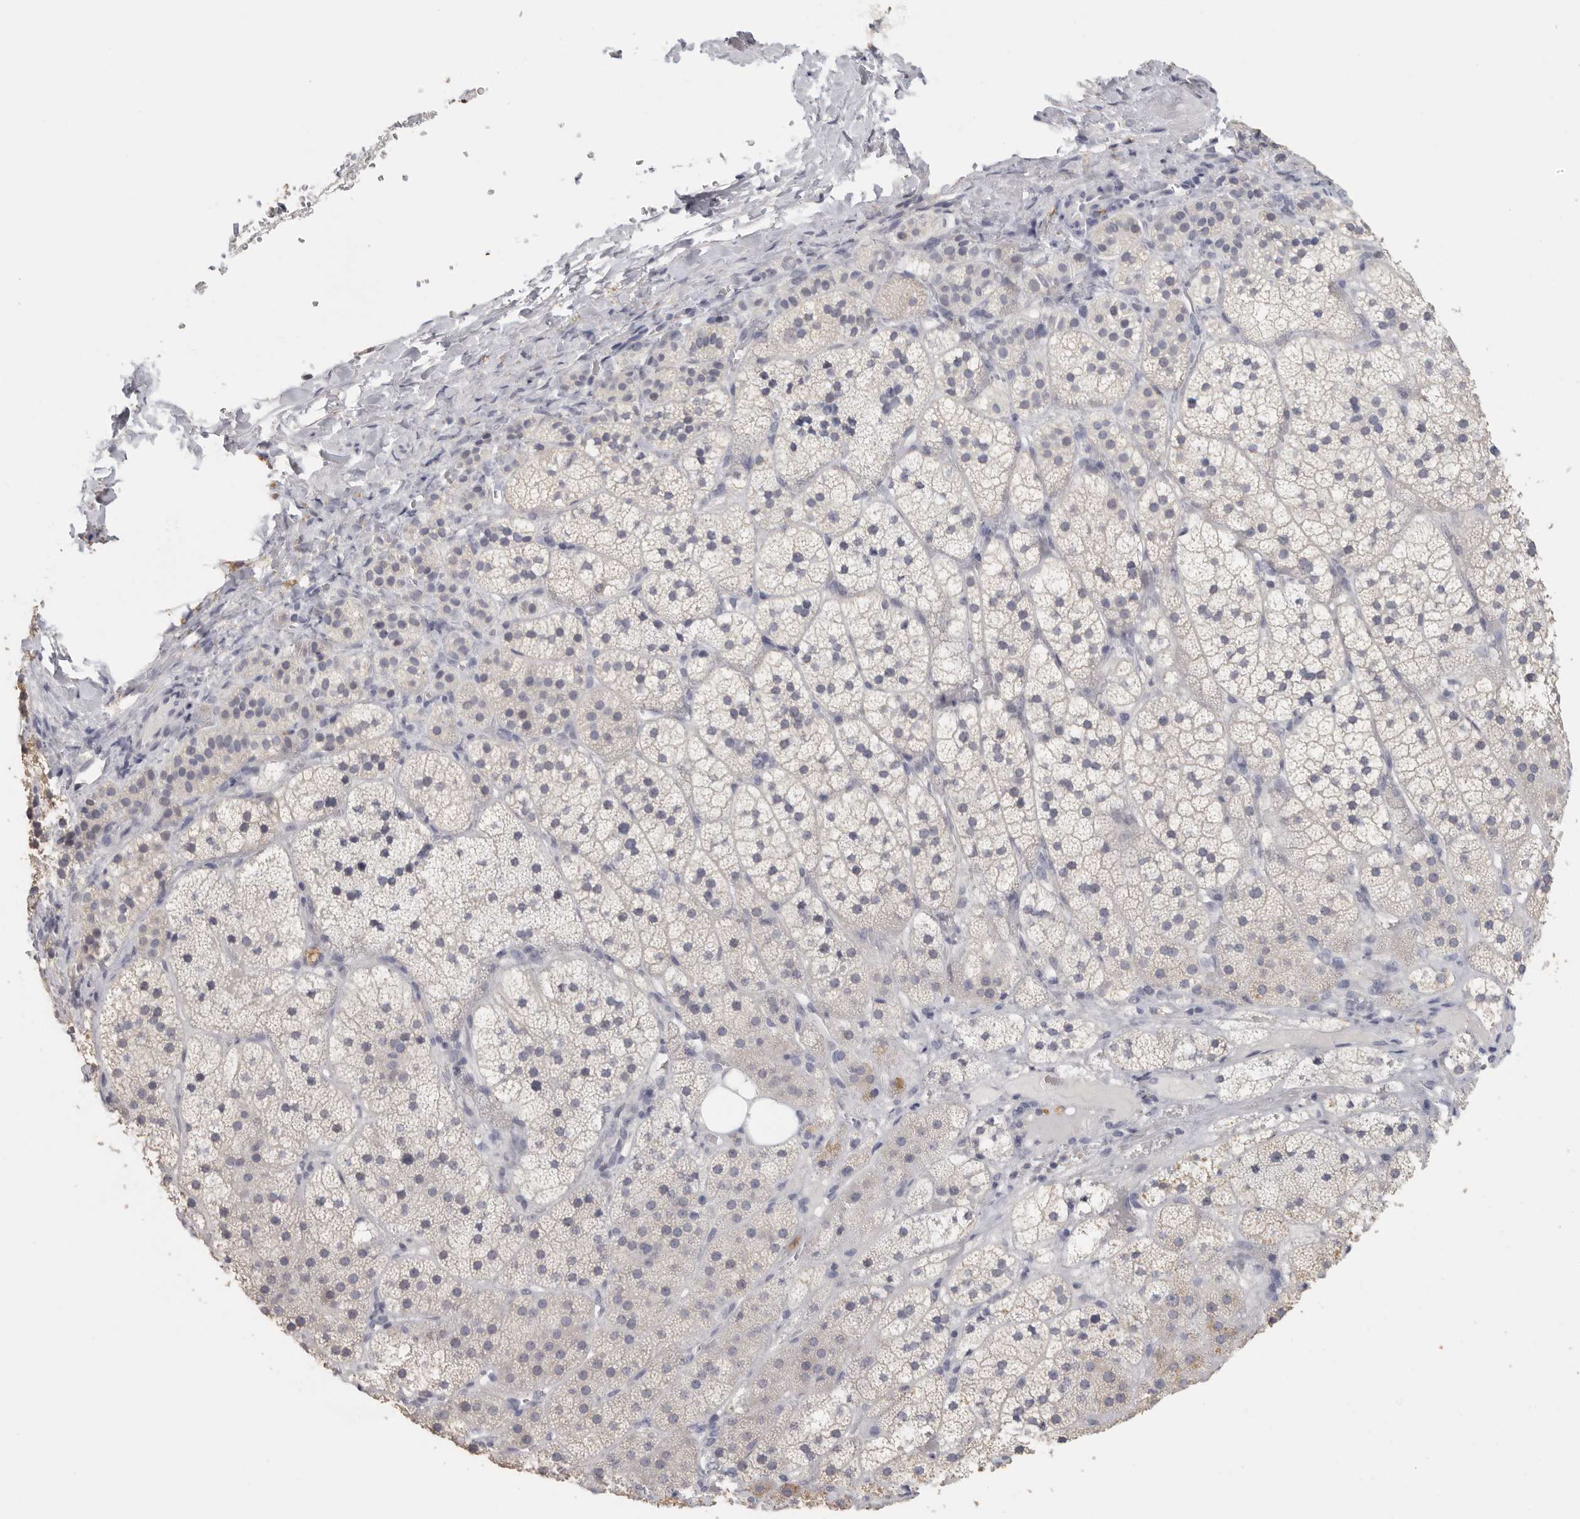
{"staining": {"intensity": "negative", "quantity": "none", "location": "none"}, "tissue": "adrenal gland", "cell_type": "Glandular cells", "image_type": "normal", "snomed": [{"axis": "morphology", "description": "Normal tissue, NOS"}, {"axis": "topography", "description": "Adrenal gland"}], "caption": "Histopathology image shows no significant protein staining in glandular cells of benign adrenal gland. (Immunohistochemistry, brightfield microscopy, high magnification).", "gene": "DNAJC11", "patient": {"sex": "female", "age": 44}}